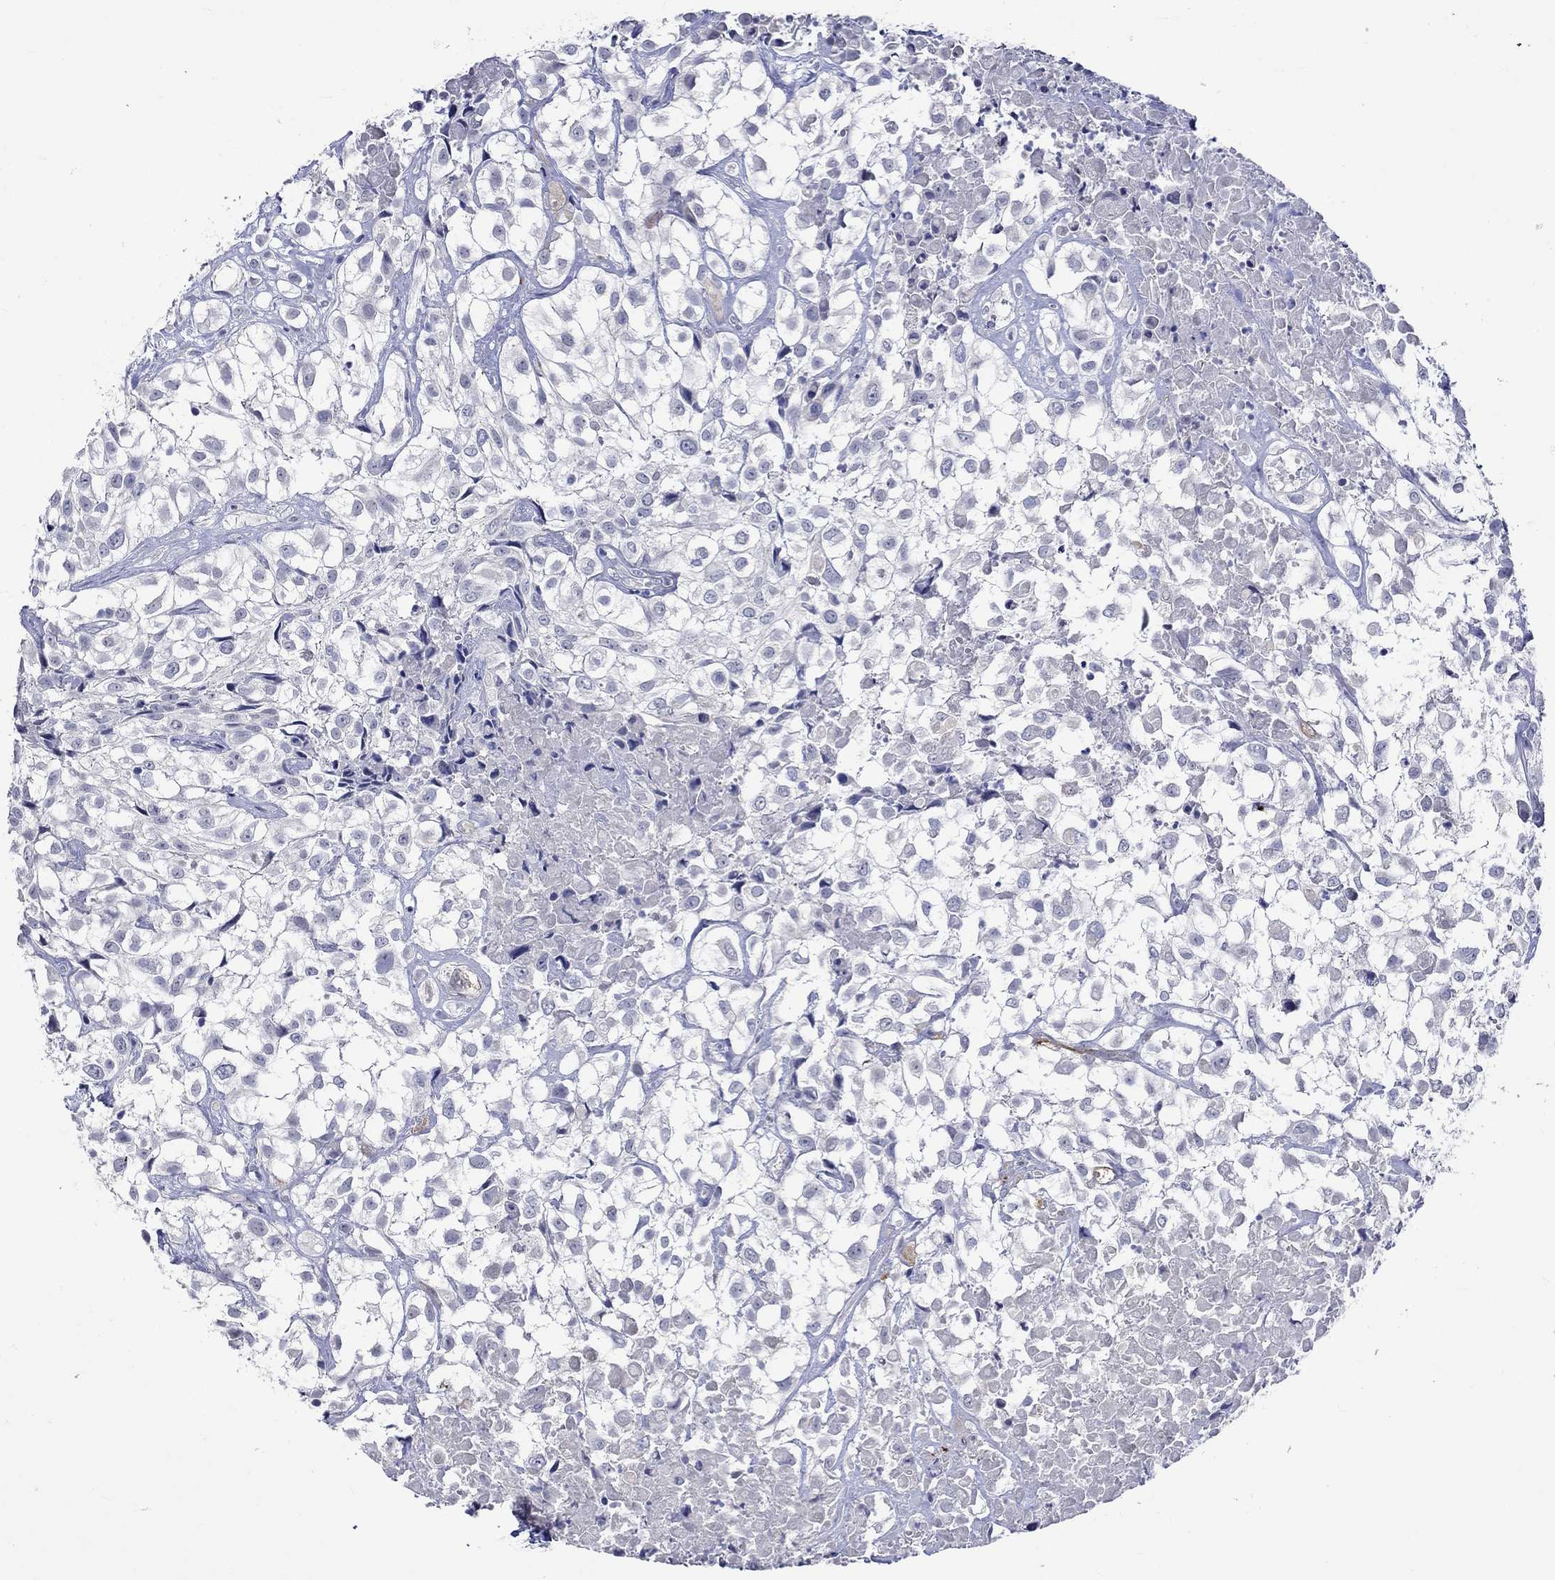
{"staining": {"intensity": "negative", "quantity": "none", "location": "none"}, "tissue": "urothelial cancer", "cell_type": "Tumor cells", "image_type": "cancer", "snomed": [{"axis": "morphology", "description": "Urothelial carcinoma, High grade"}, {"axis": "topography", "description": "Urinary bladder"}], "caption": "This is an IHC micrograph of urothelial carcinoma (high-grade). There is no staining in tumor cells.", "gene": "CRYAB", "patient": {"sex": "male", "age": 56}}